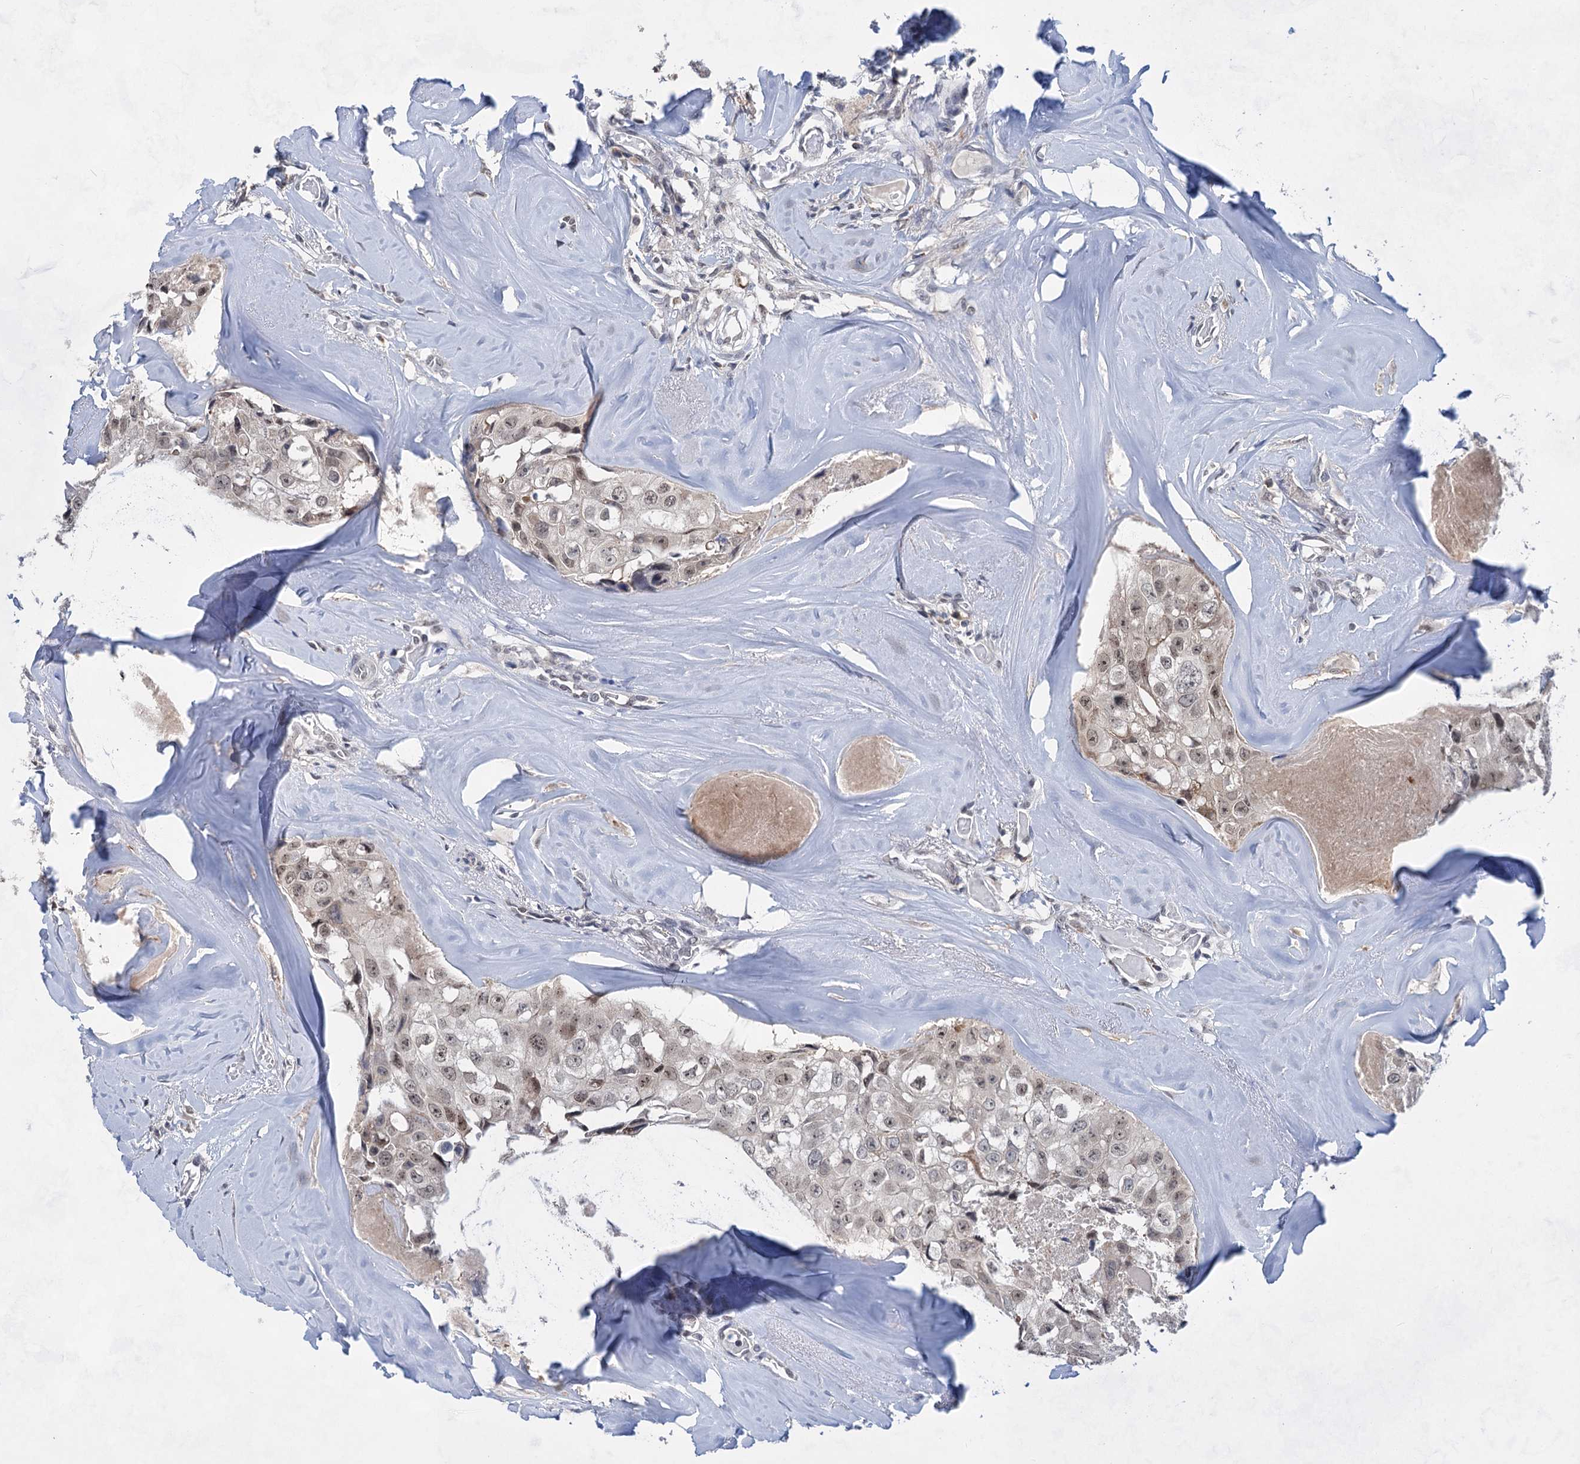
{"staining": {"intensity": "weak", "quantity": "<25%", "location": "nuclear"}, "tissue": "head and neck cancer", "cell_type": "Tumor cells", "image_type": "cancer", "snomed": [{"axis": "morphology", "description": "Adenocarcinoma, NOS"}, {"axis": "morphology", "description": "Adenocarcinoma, metastatic, NOS"}, {"axis": "topography", "description": "Head-Neck"}], "caption": "Immunohistochemistry (IHC) image of neoplastic tissue: human head and neck adenocarcinoma stained with DAB (3,3'-diaminobenzidine) shows no significant protein positivity in tumor cells.", "gene": "TTC17", "patient": {"sex": "male", "age": 75}}